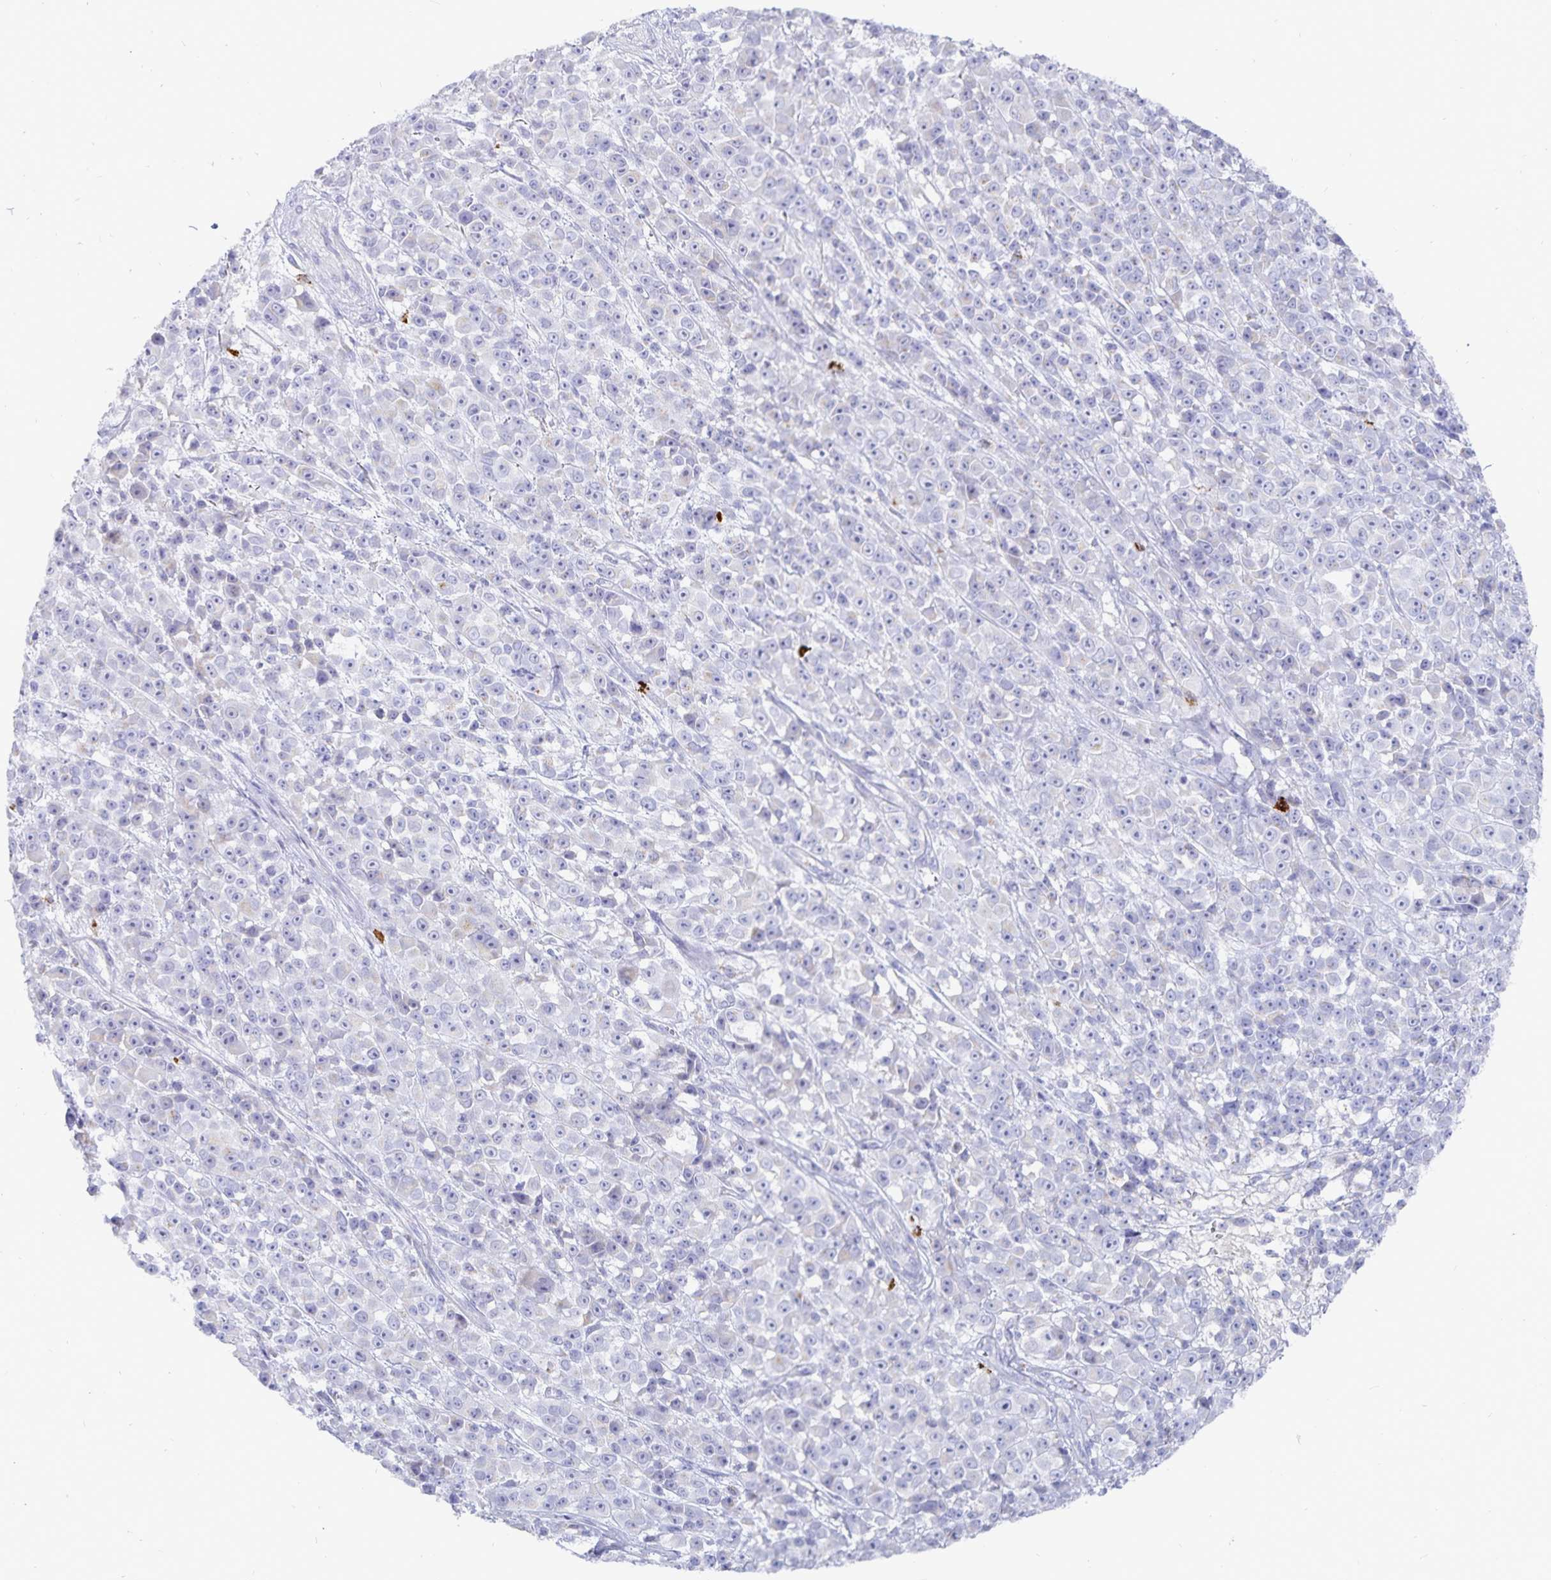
{"staining": {"intensity": "negative", "quantity": "none", "location": "none"}, "tissue": "melanoma", "cell_type": "Tumor cells", "image_type": "cancer", "snomed": [{"axis": "morphology", "description": "Malignant melanoma, NOS"}, {"axis": "topography", "description": "Skin"}, {"axis": "topography", "description": "Skin of back"}], "caption": "Protein analysis of malignant melanoma shows no significant positivity in tumor cells.", "gene": "PKHD1", "patient": {"sex": "male", "age": 91}}